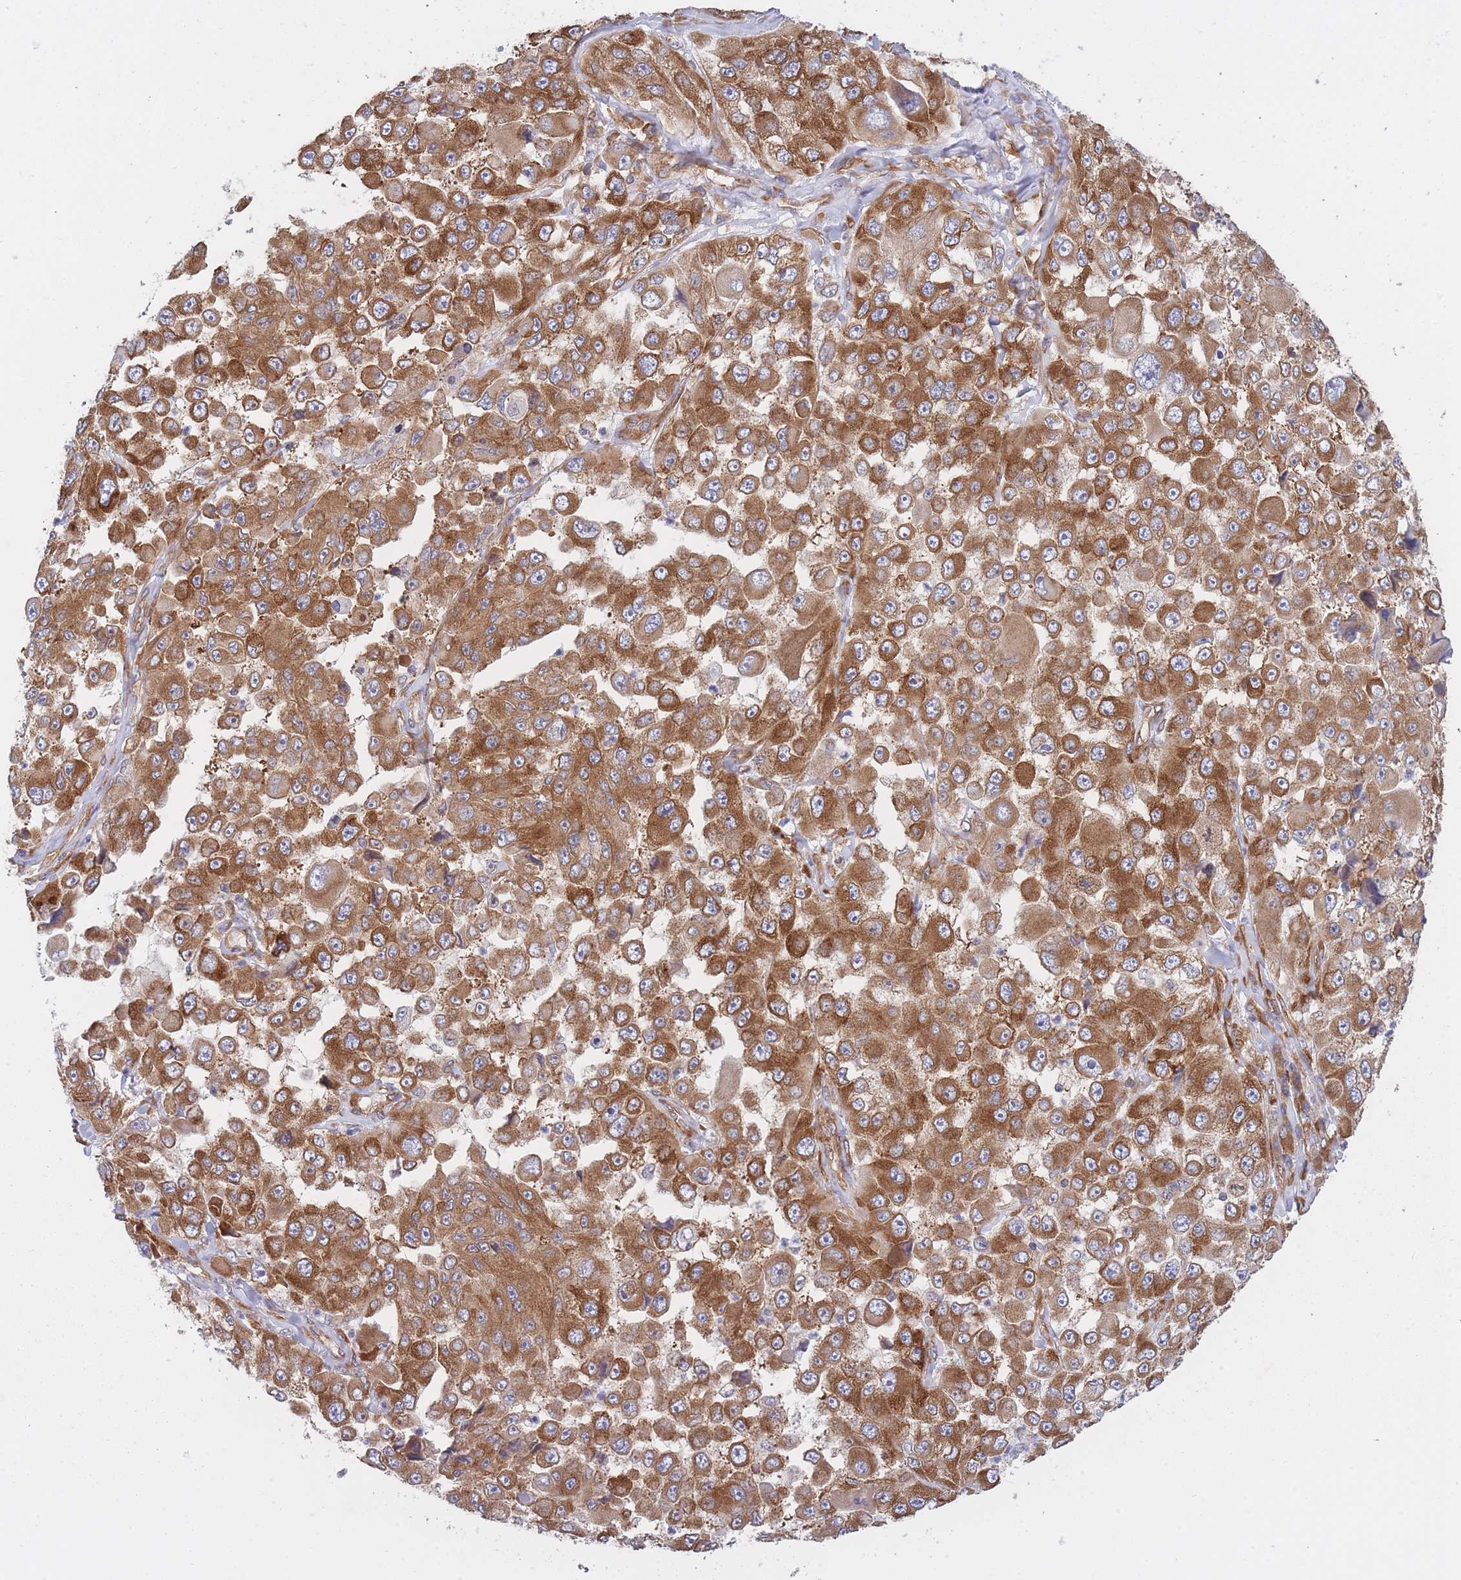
{"staining": {"intensity": "strong", "quantity": ">75%", "location": "cytoplasmic/membranous"}, "tissue": "melanoma", "cell_type": "Tumor cells", "image_type": "cancer", "snomed": [{"axis": "morphology", "description": "Malignant melanoma, Metastatic site"}, {"axis": "topography", "description": "Lymph node"}], "caption": "Human malignant melanoma (metastatic site) stained with a protein marker displays strong staining in tumor cells.", "gene": "CCDC124", "patient": {"sex": "male", "age": 62}}